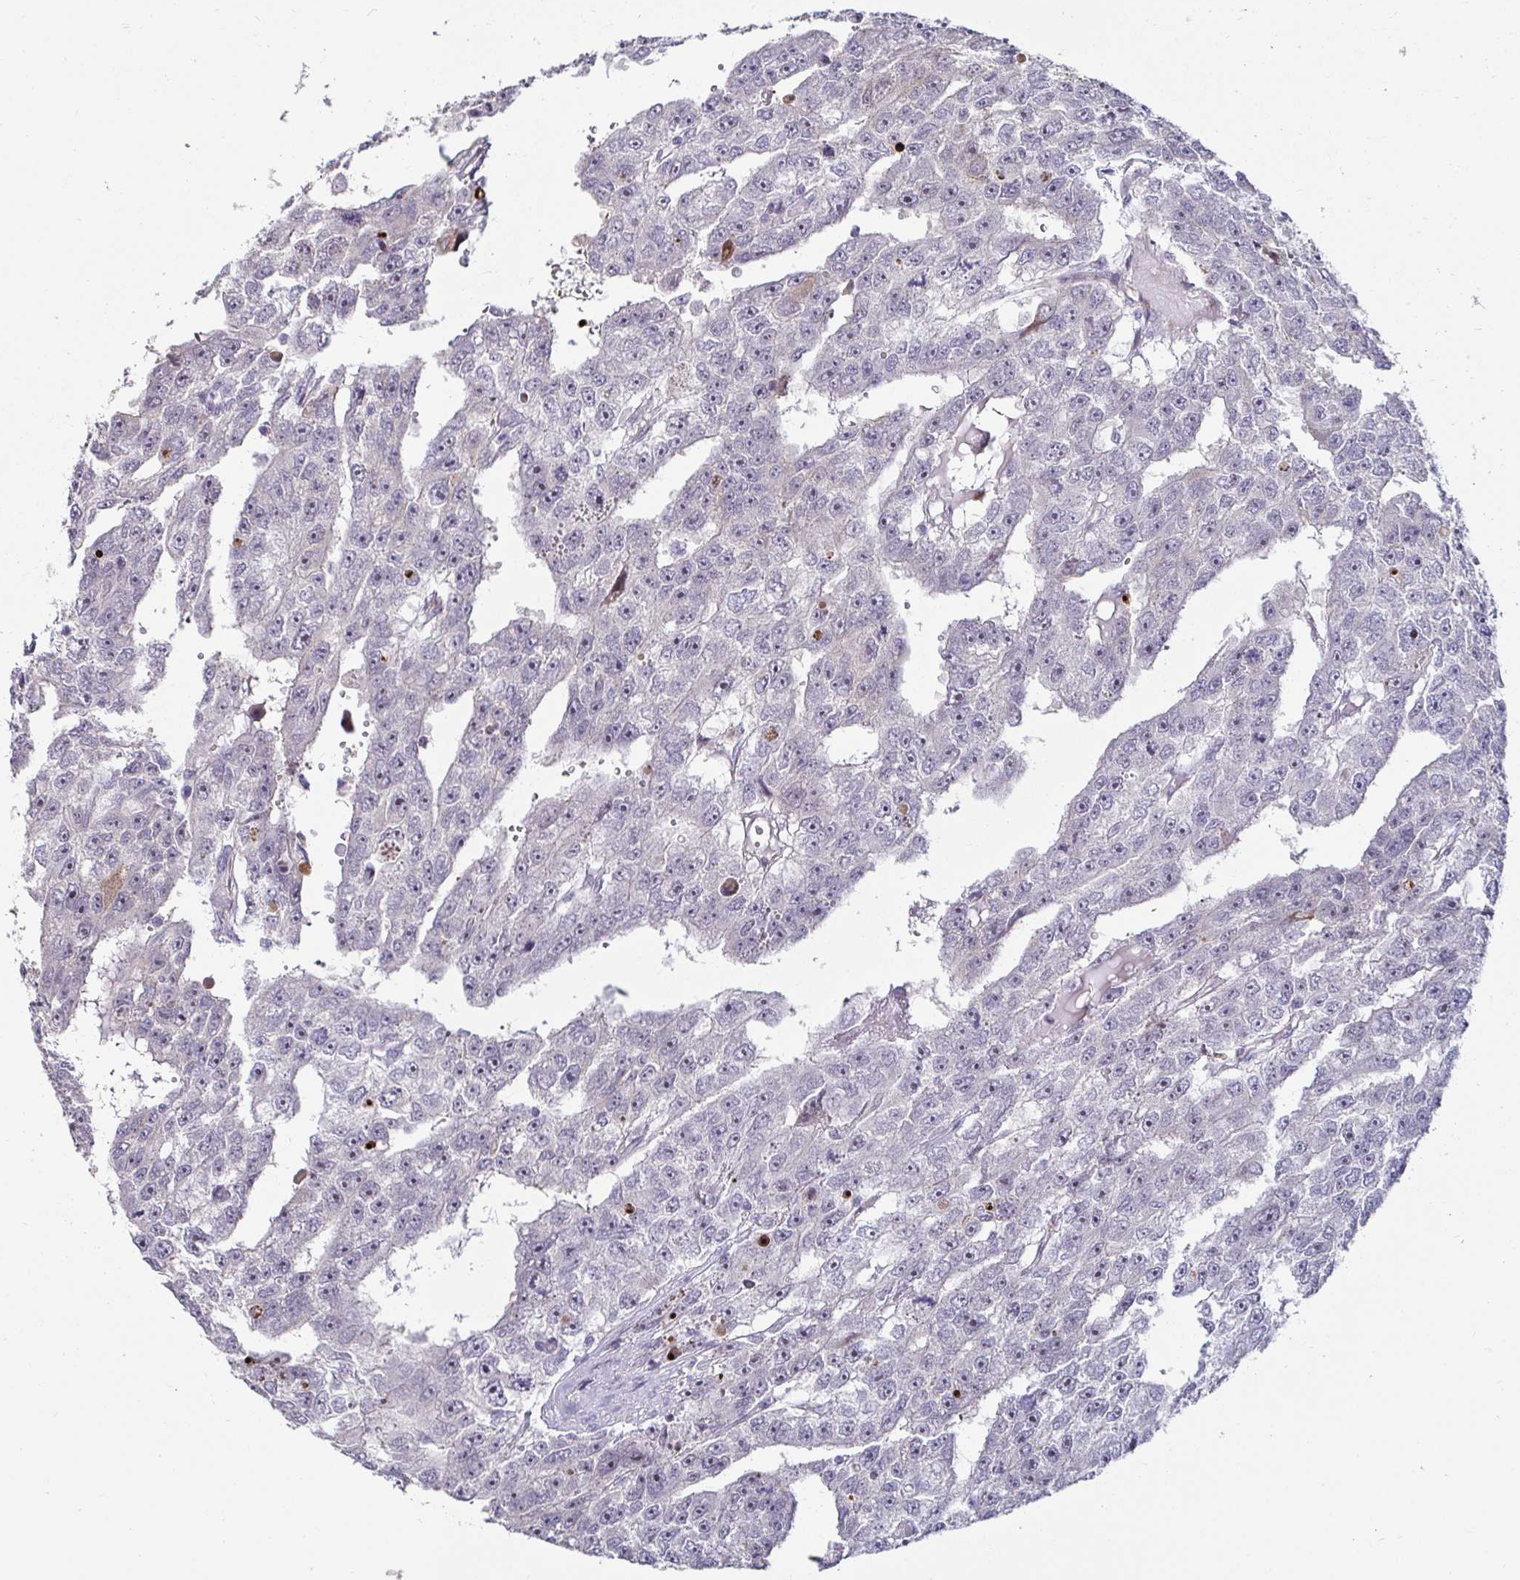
{"staining": {"intensity": "negative", "quantity": "none", "location": "none"}, "tissue": "testis cancer", "cell_type": "Tumor cells", "image_type": "cancer", "snomed": [{"axis": "morphology", "description": "Carcinoma, Embryonal, NOS"}, {"axis": "topography", "description": "Testis"}], "caption": "This histopathology image is of testis cancer (embryonal carcinoma) stained with immunohistochemistry (IHC) to label a protein in brown with the nuclei are counter-stained blue. There is no expression in tumor cells.", "gene": "GSTM1", "patient": {"sex": "male", "age": 20}}